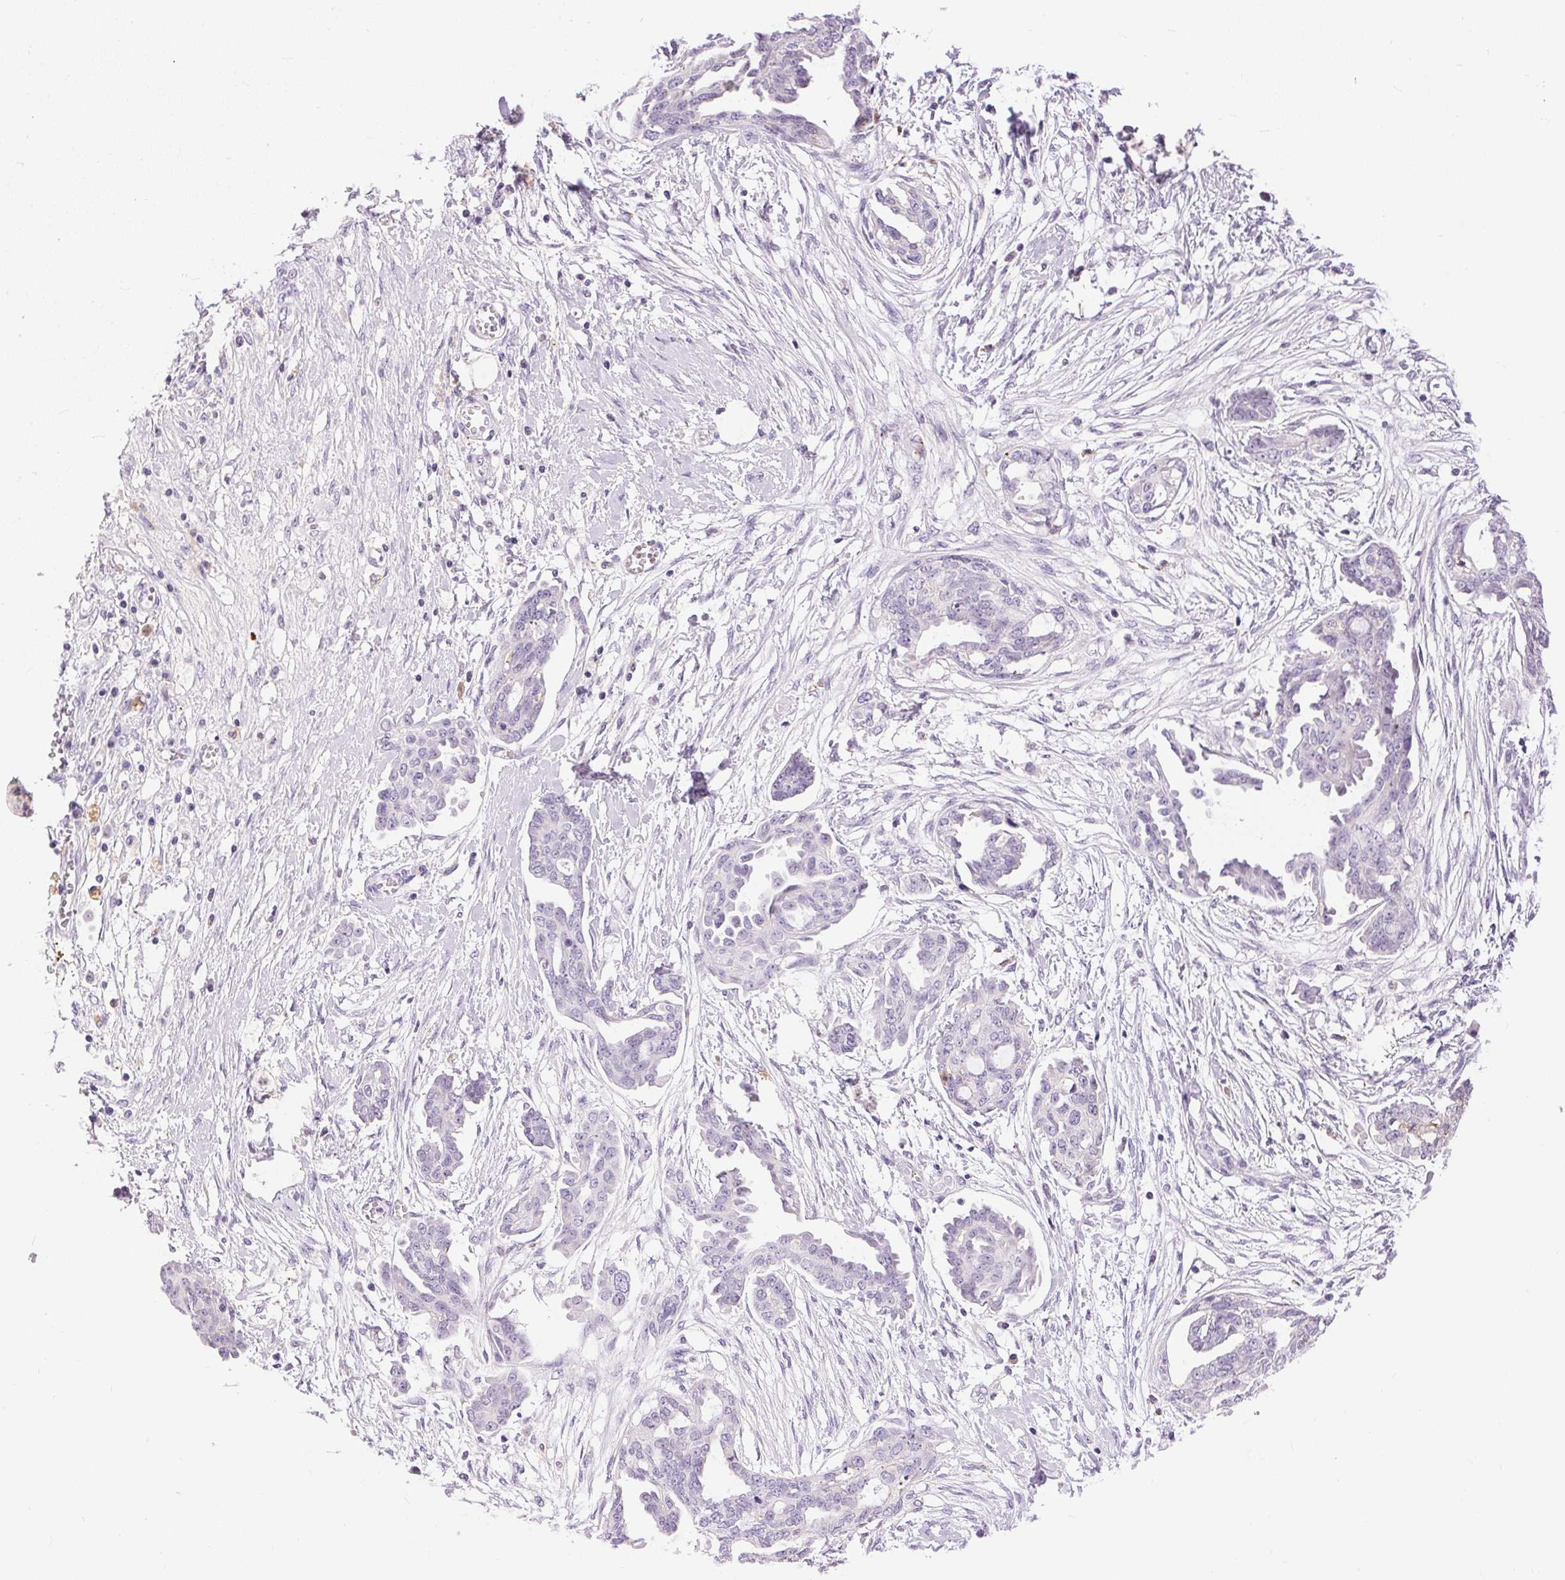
{"staining": {"intensity": "negative", "quantity": "none", "location": "none"}, "tissue": "ovarian cancer", "cell_type": "Tumor cells", "image_type": "cancer", "snomed": [{"axis": "morphology", "description": "Cystadenocarcinoma, serous, NOS"}, {"axis": "topography", "description": "Ovary"}], "caption": "This is an IHC micrograph of human ovarian cancer. There is no staining in tumor cells.", "gene": "PNLIPRP3", "patient": {"sex": "female", "age": 71}}